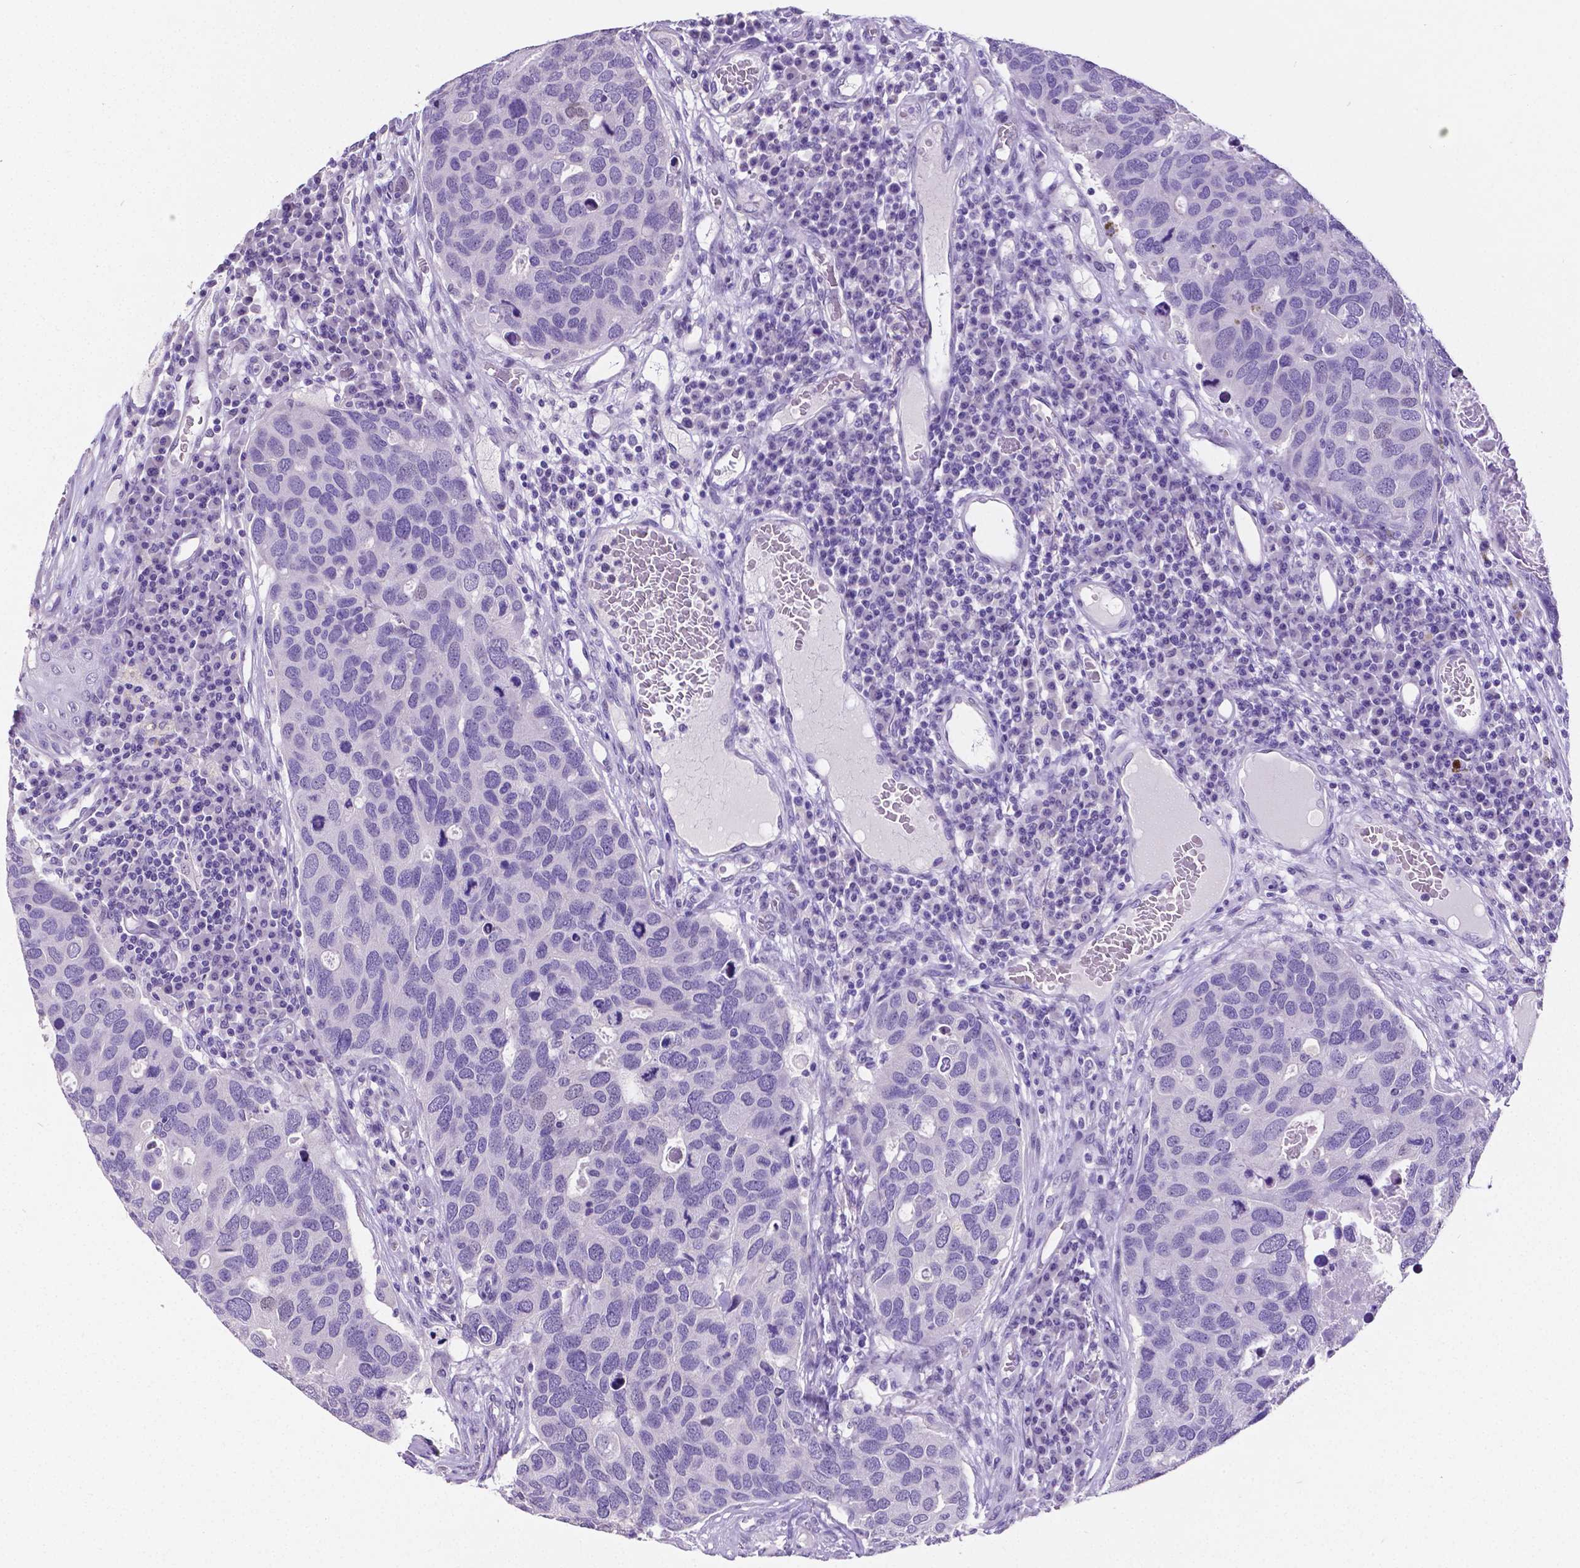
{"staining": {"intensity": "negative", "quantity": "none", "location": "none"}, "tissue": "breast cancer", "cell_type": "Tumor cells", "image_type": "cancer", "snomed": [{"axis": "morphology", "description": "Duct carcinoma"}, {"axis": "topography", "description": "Breast"}], "caption": "Immunohistochemistry of human breast intraductal carcinoma reveals no expression in tumor cells.", "gene": "SATB2", "patient": {"sex": "female", "age": 83}}